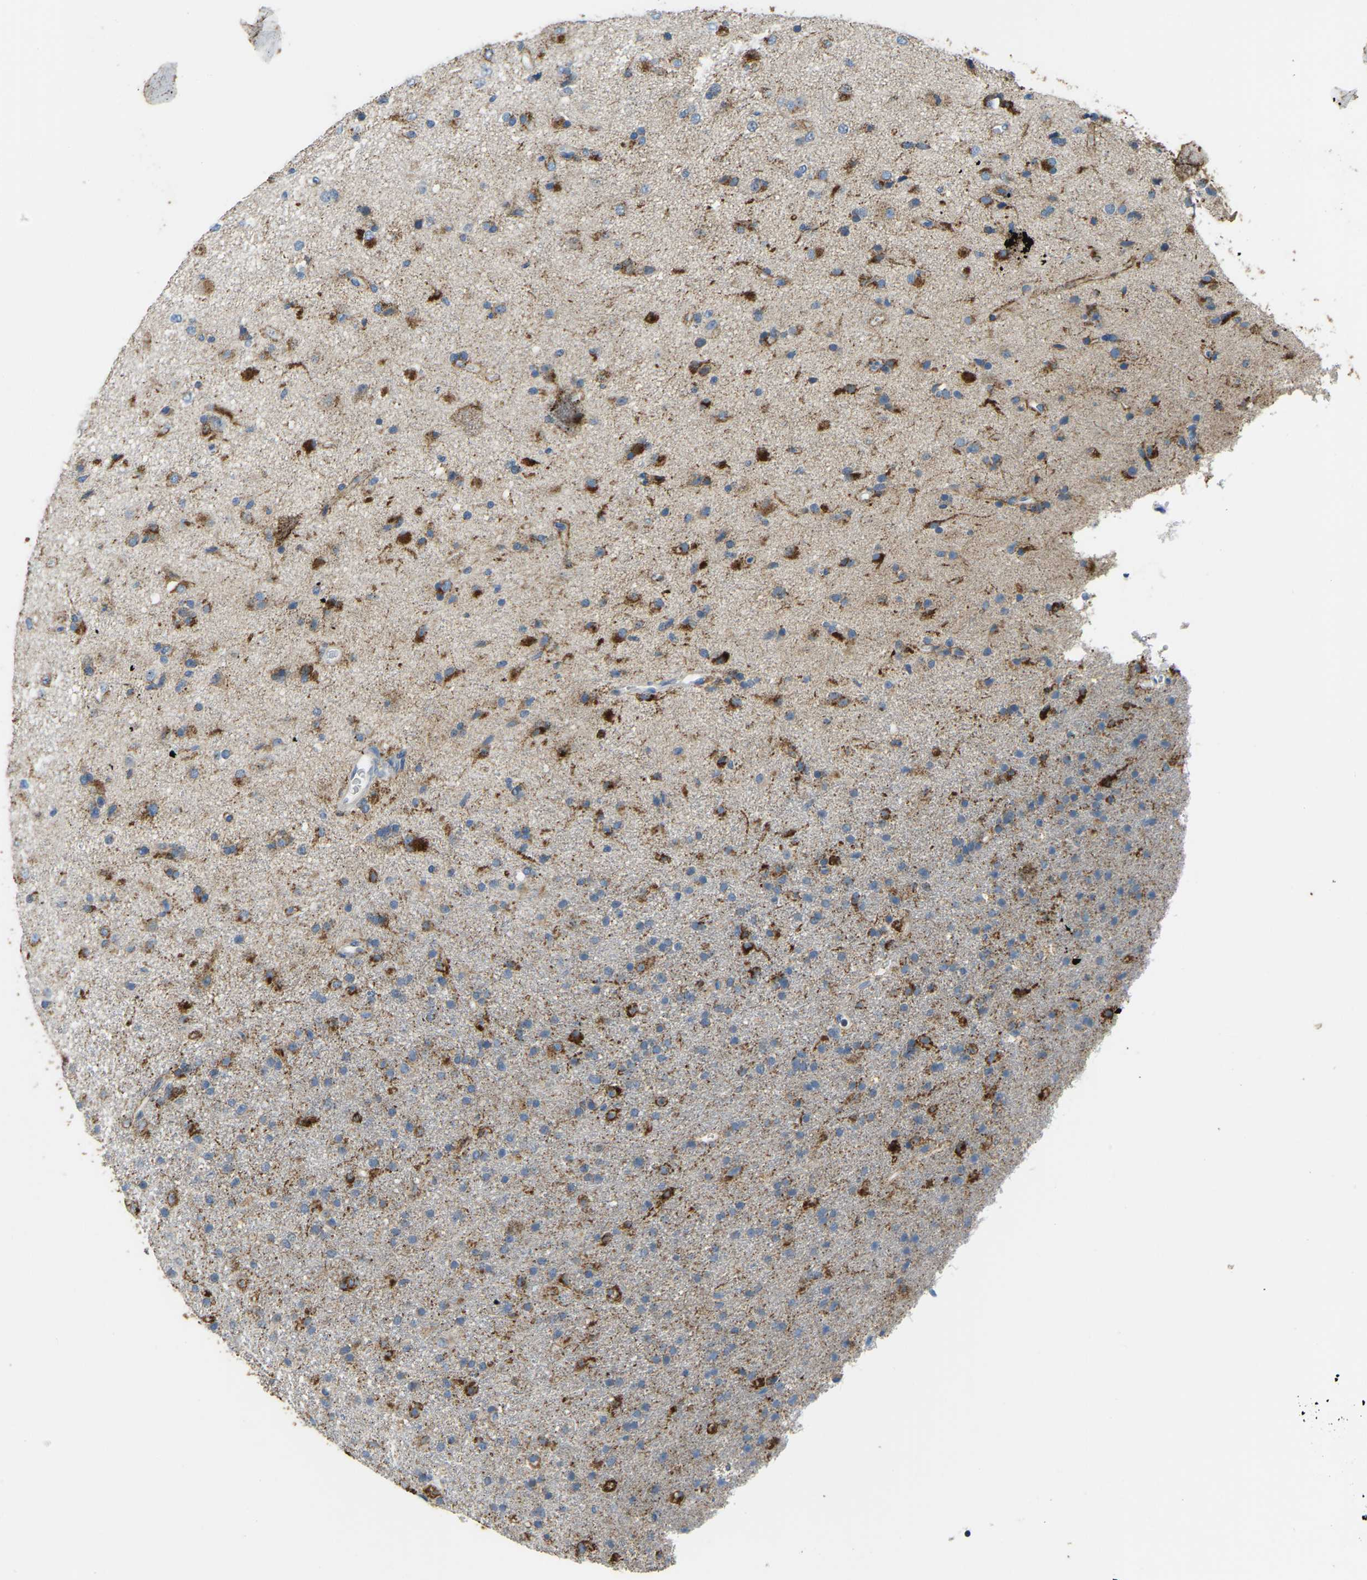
{"staining": {"intensity": "strong", "quantity": "25%-75%", "location": "cytoplasmic/membranous"}, "tissue": "glioma", "cell_type": "Tumor cells", "image_type": "cancer", "snomed": [{"axis": "morphology", "description": "Glioma, malignant, Low grade"}, {"axis": "topography", "description": "Brain"}], "caption": "High-magnification brightfield microscopy of glioma stained with DAB (brown) and counterstained with hematoxylin (blue). tumor cells exhibit strong cytoplasmic/membranous expression is appreciated in approximately25%-75% of cells.", "gene": "ZNF200", "patient": {"sex": "male", "age": 65}}